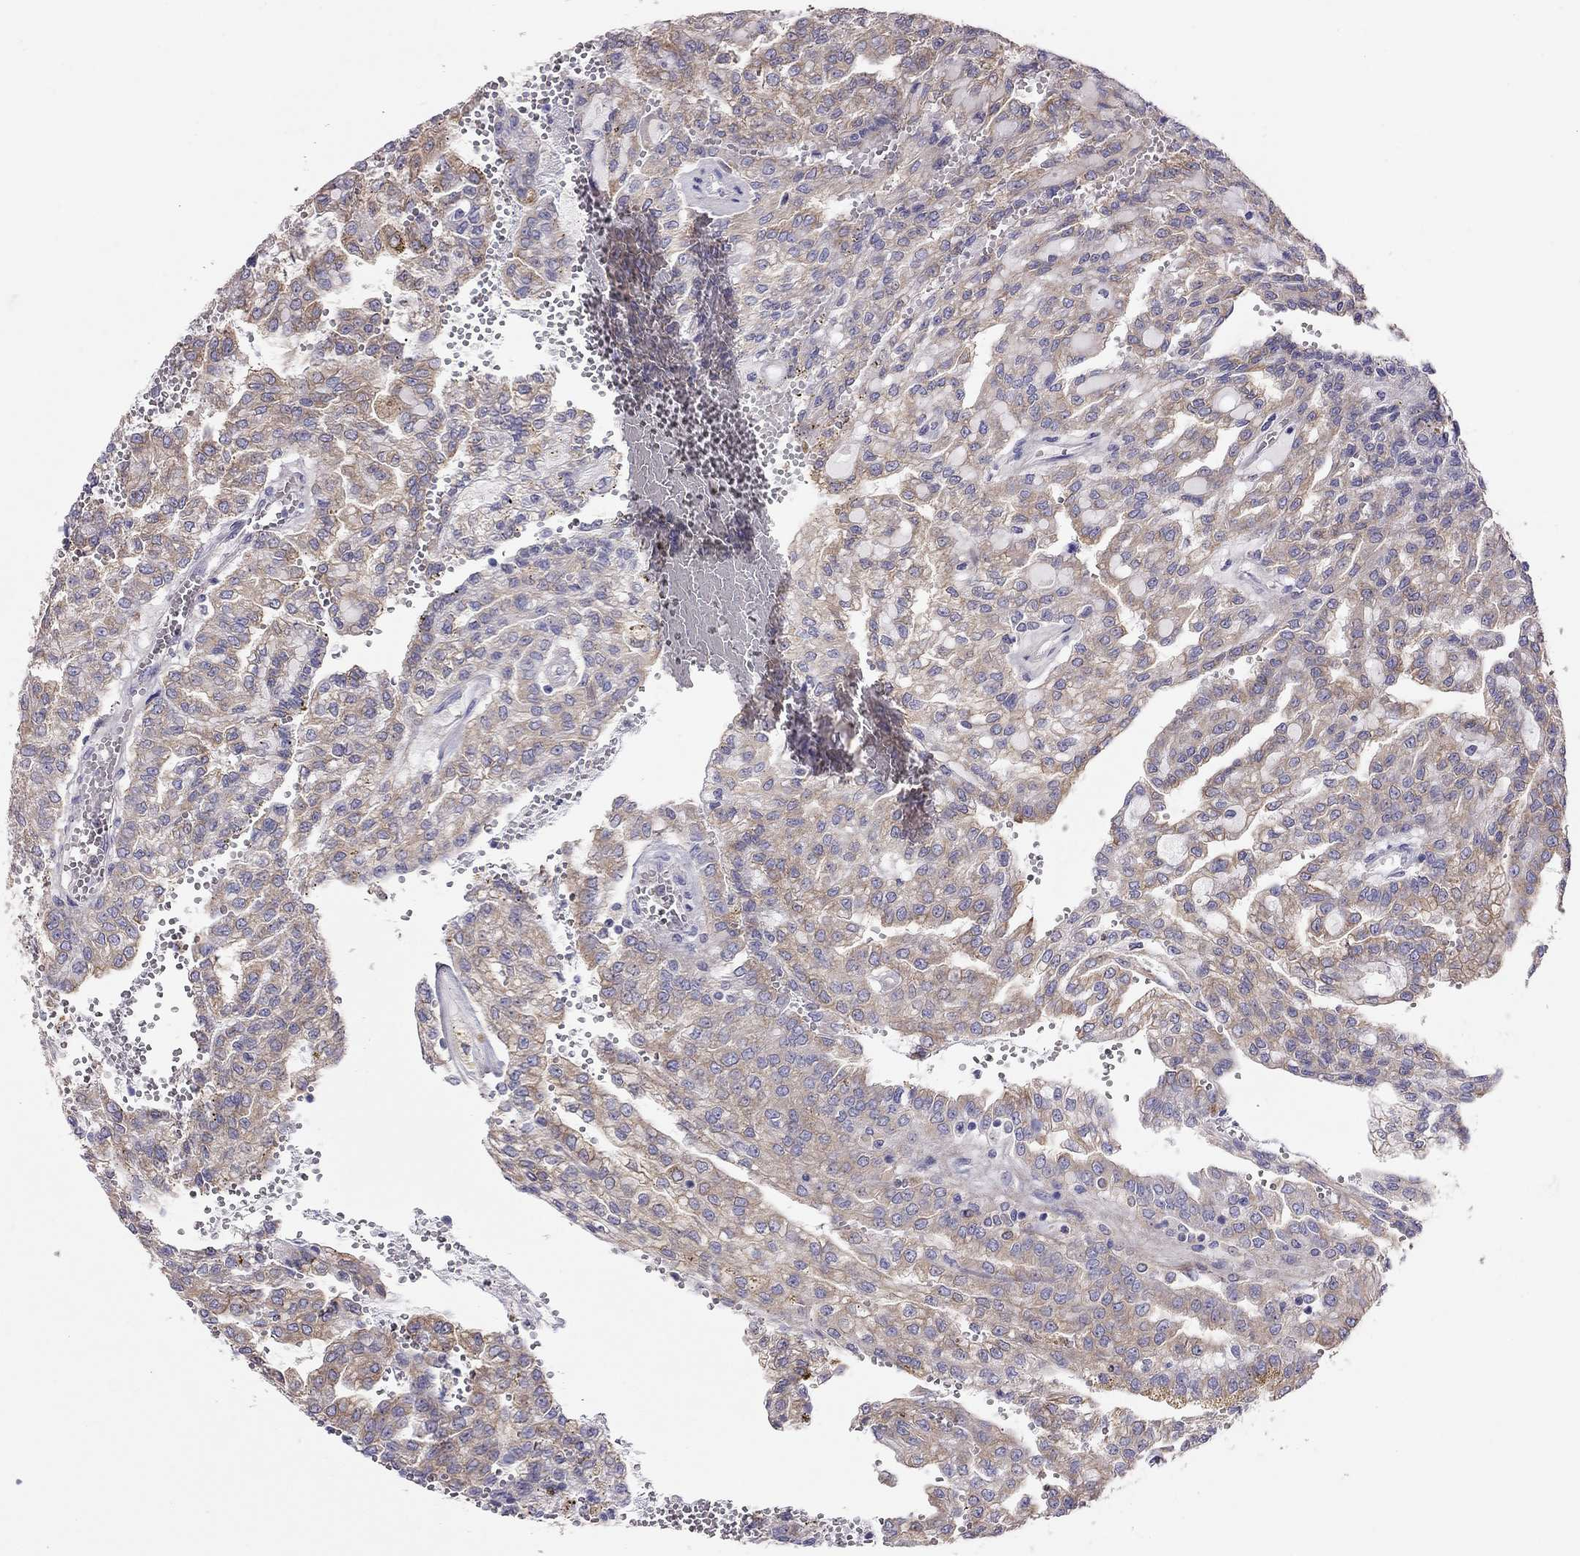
{"staining": {"intensity": "moderate", "quantity": ">75%", "location": "cytoplasmic/membranous"}, "tissue": "renal cancer", "cell_type": "Tumor cells", "image_type": "cancer", "snomed": [{"axis": "morphology", "description": "Adenocarcinoma, NOS"}, {"axis": "topography", "description": "Kidney"}], "caption": "Renal cancer (adenocarcinoma) stained with a brown dye reveals moderate cytoplasmic/membranous positive positivity in about >75% of tumor cells.", "gene": "ALOX15B", "patient": {"sex": "male", "age": 63}}